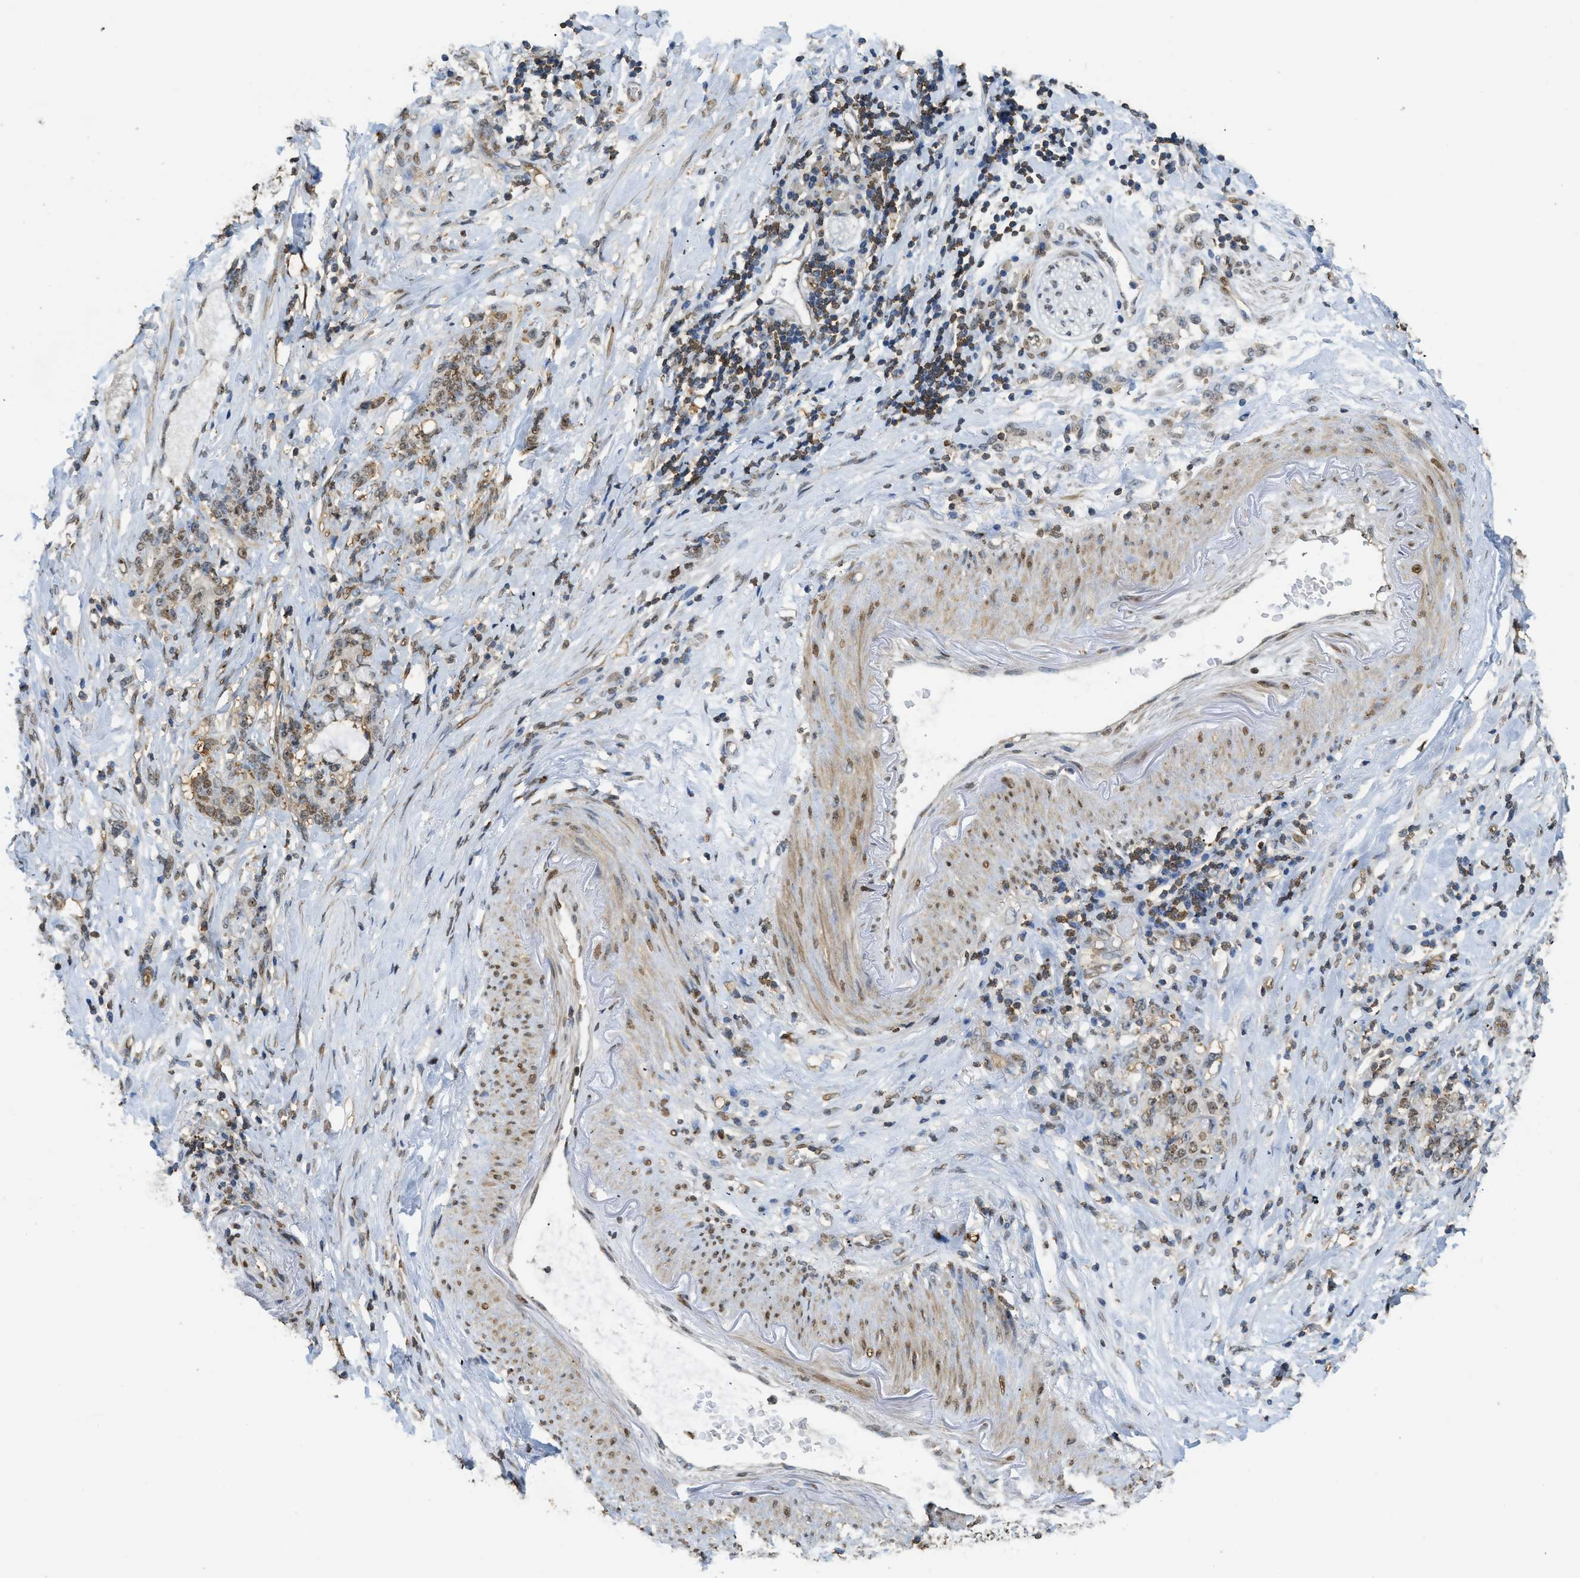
{"staining": {"intensity": "moderate", "quantity": "25%-75%", "location": "cytoplasmic/membranous,nuclear"}, "tissue": "stomach cancer", "cell_type": "Tumor cells", "image_type": "cancer", "snomed": [{"axis": "morphology", "description": "Adenocarcinoma, NOS"}, {"axis": "topography", "description": "Stomach, lower"}], "caption": "Immunohistochemistry histopathology image of stomach cancer stained for a protein (brown), which demonstrates medium levels of moderate cytoplasmic/membranous and nuclear expression in approximately 25%-75% of tumor cells.", "gene": "NR5A2", "patient": {"sex": "male", "age": 88}}